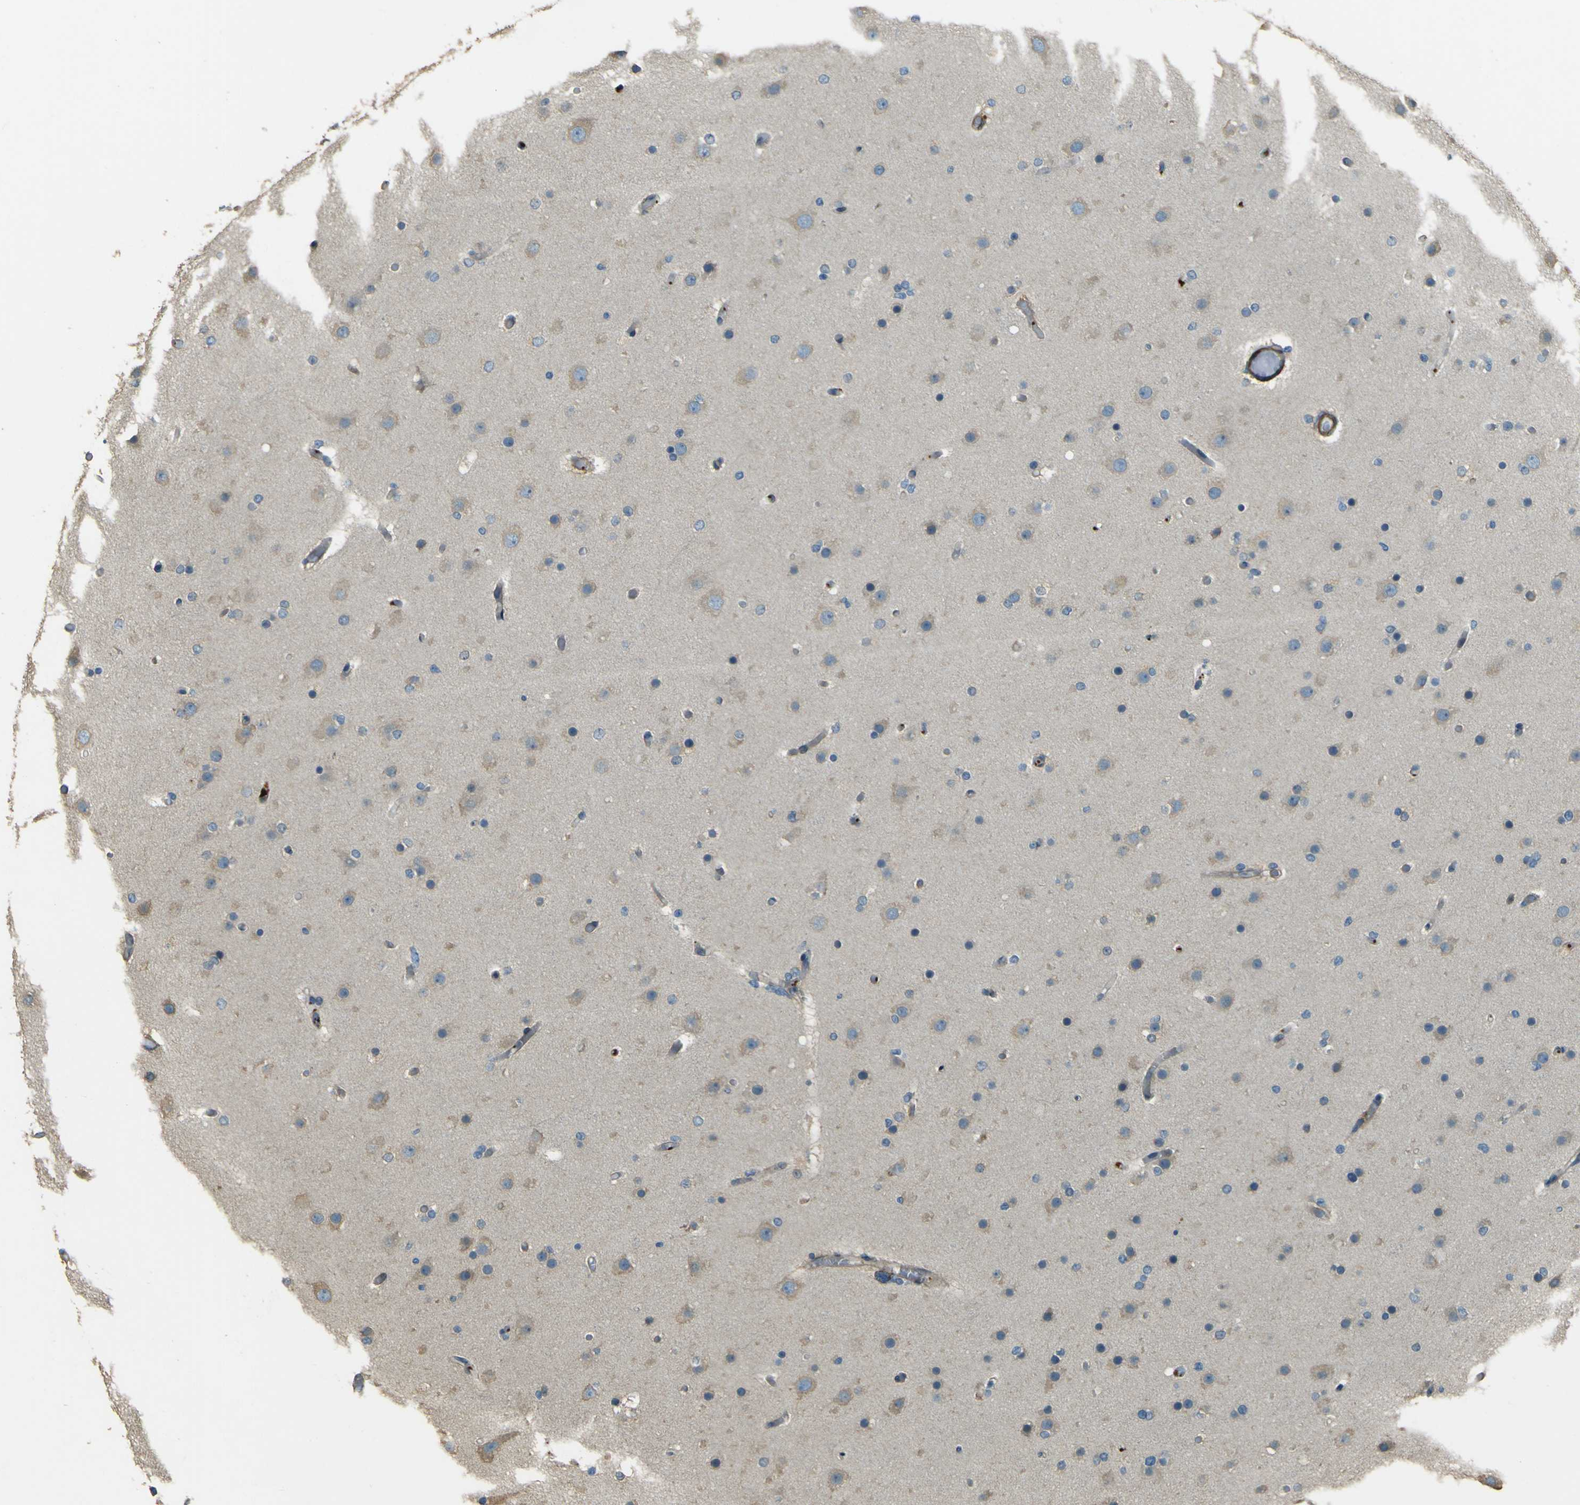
{"staining": {"intensity": "negative", "quantity": "none", "location": "none"}, "tissue": "glioma", "cell_type": "Tumor cells", "image_type": "cancer", "snomed": [{"axis": "morphology", "description": "Glioma, malignant, High grade"}, {"axis": "topography", "description": "Cerebral cortex"}], "caption": "Tumor cells show no significant protein staining in glioma. The staining was performed using DAB (3,3'-diaminobenzidine) to visualize the protein expression in brown, while the nuclei were stained in blue with hematoxylin (Magnification: 20x).", "gene": "NEXN", "patient": {"sex": "female", "age": 36}}